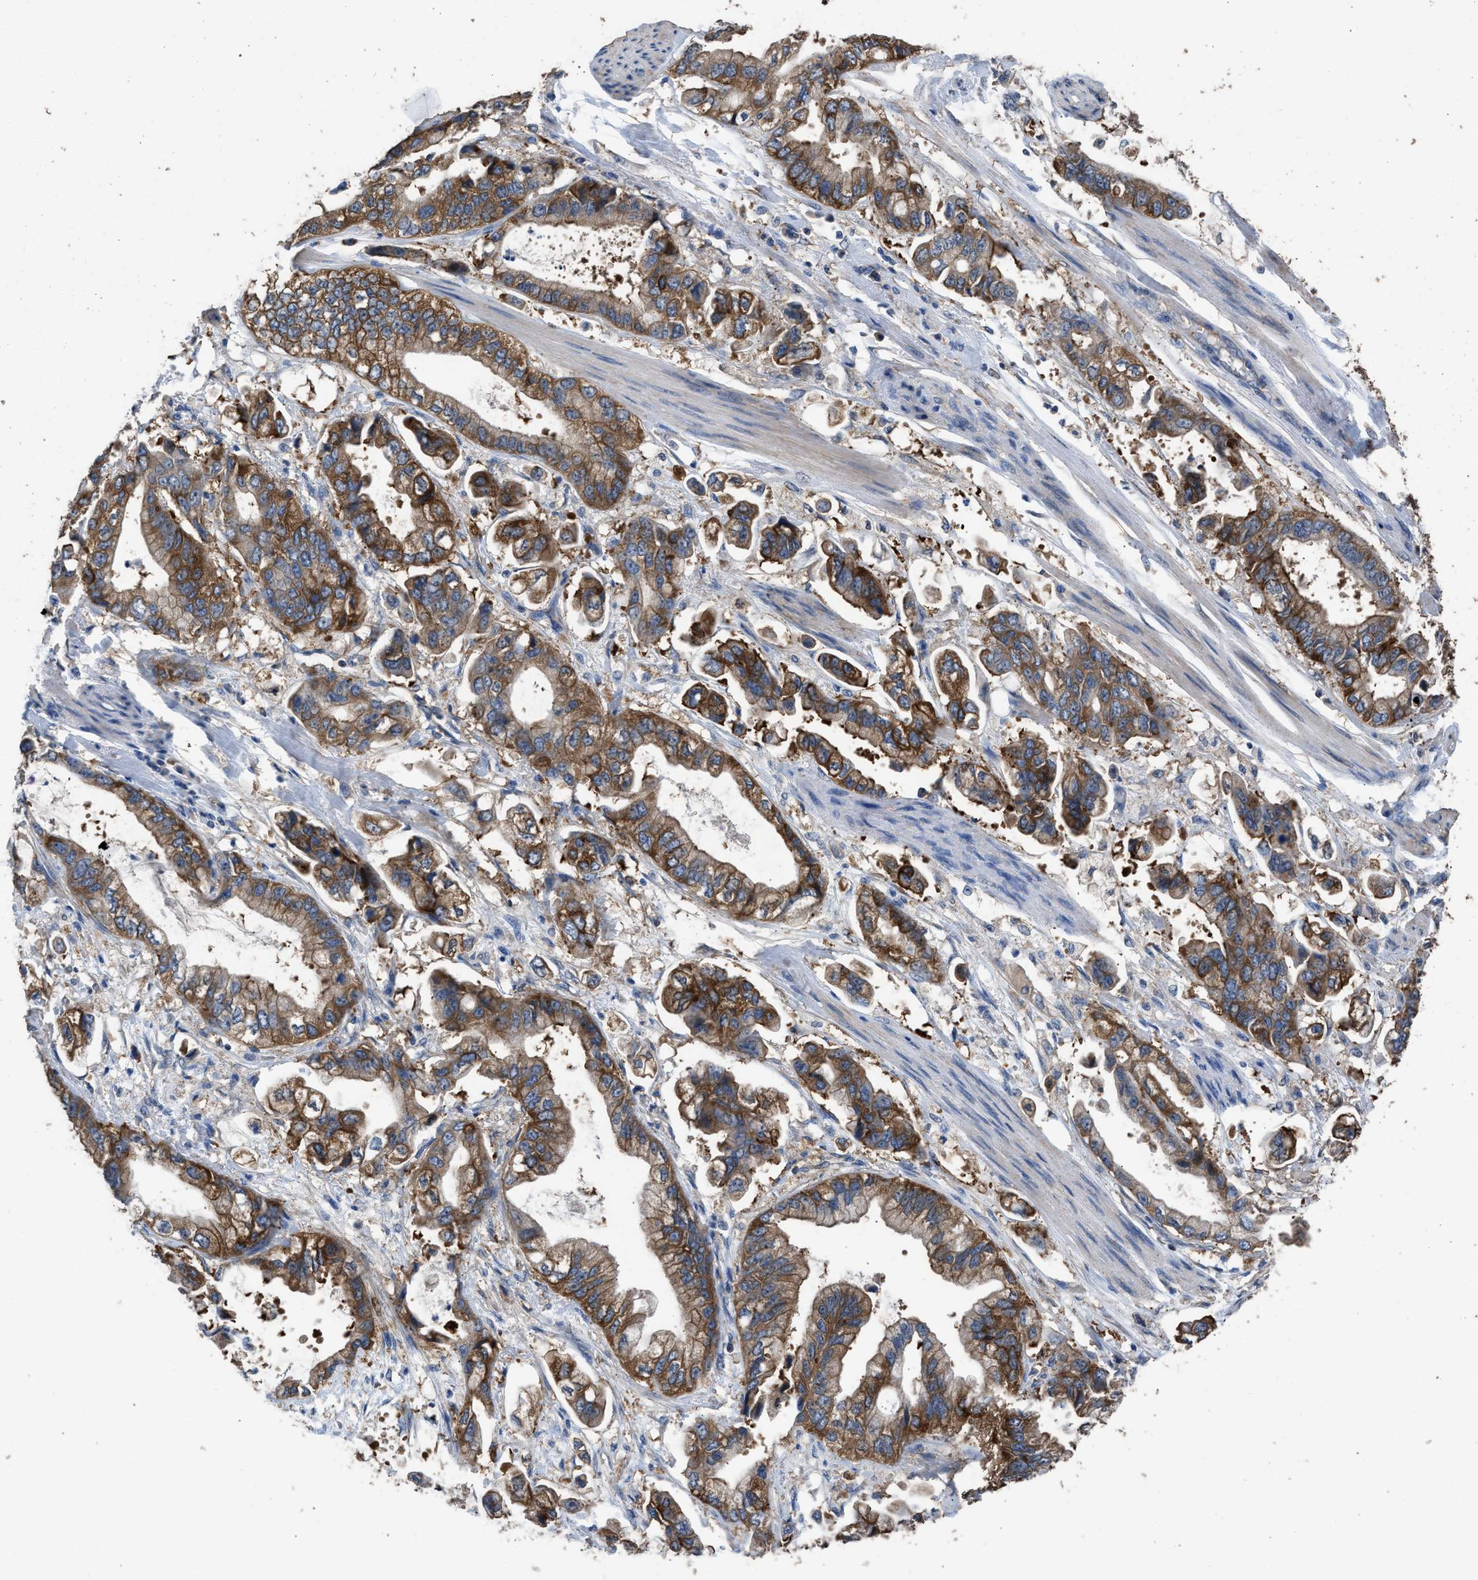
{"staining": {"intensity": "moderate", "quantity": ">75%", "location": "cytoplasmic/membranous"}, "tissue": "stomach cancer", "cell_type": "Tumor cells", "image_type": "cancer", "snomed": [{"axis": "morphology", "description": "Normal tissue, NOS"}, {"axis": "morphology", "description": "Adenocarcinoma, NOS"}, {"axis": "topography", "description": "Stomach"}], "caption": "An image showing moderate cytoplasmic/membranous expression in about >75% of tumor cells in stomach cancer (adenocarcinoma), as visualized by brown immunohistochemical staining.", "gene": "ITSN1", "patient": {"sex": "male", "age": 62}}